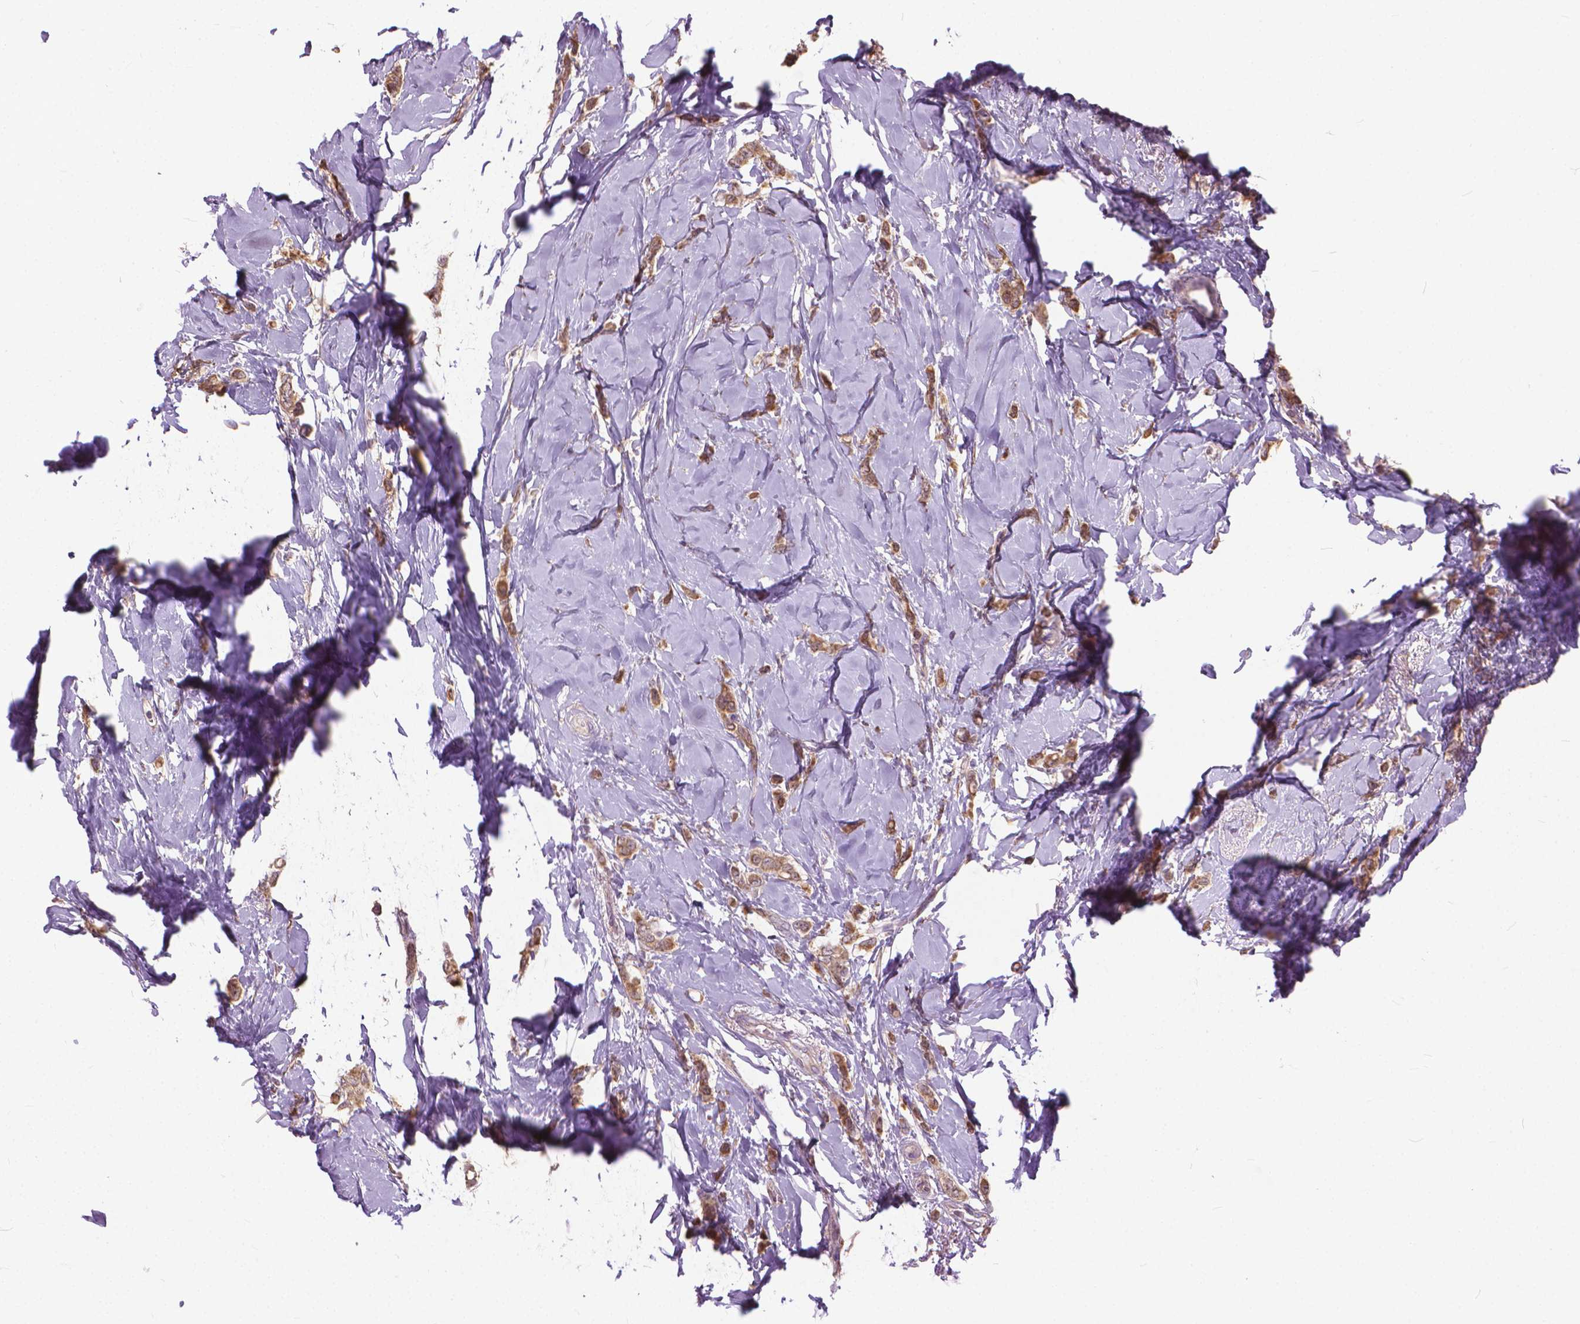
{"staining": {"intensity": "moderate", "quantity": ">75%", "location": "cytoplasmic/membranous"}, "tissue": "breast cancer", "cell_type": "Tumor cells", "image_type": "cancer", "snomed": [{"axis": "morphology", "description": "Lobular carcinoma"}, {"axis": "topography", "description": "Breast"}], "caption": "This is a photomicrograph of immunohistochemistry staining of lobular carcinoma (breast), which shows moderate expression in the cytoplasmic/membranous of tumor cells.", "gene": "NUDT1", "patient": {"sex": "female", "age": 66}}